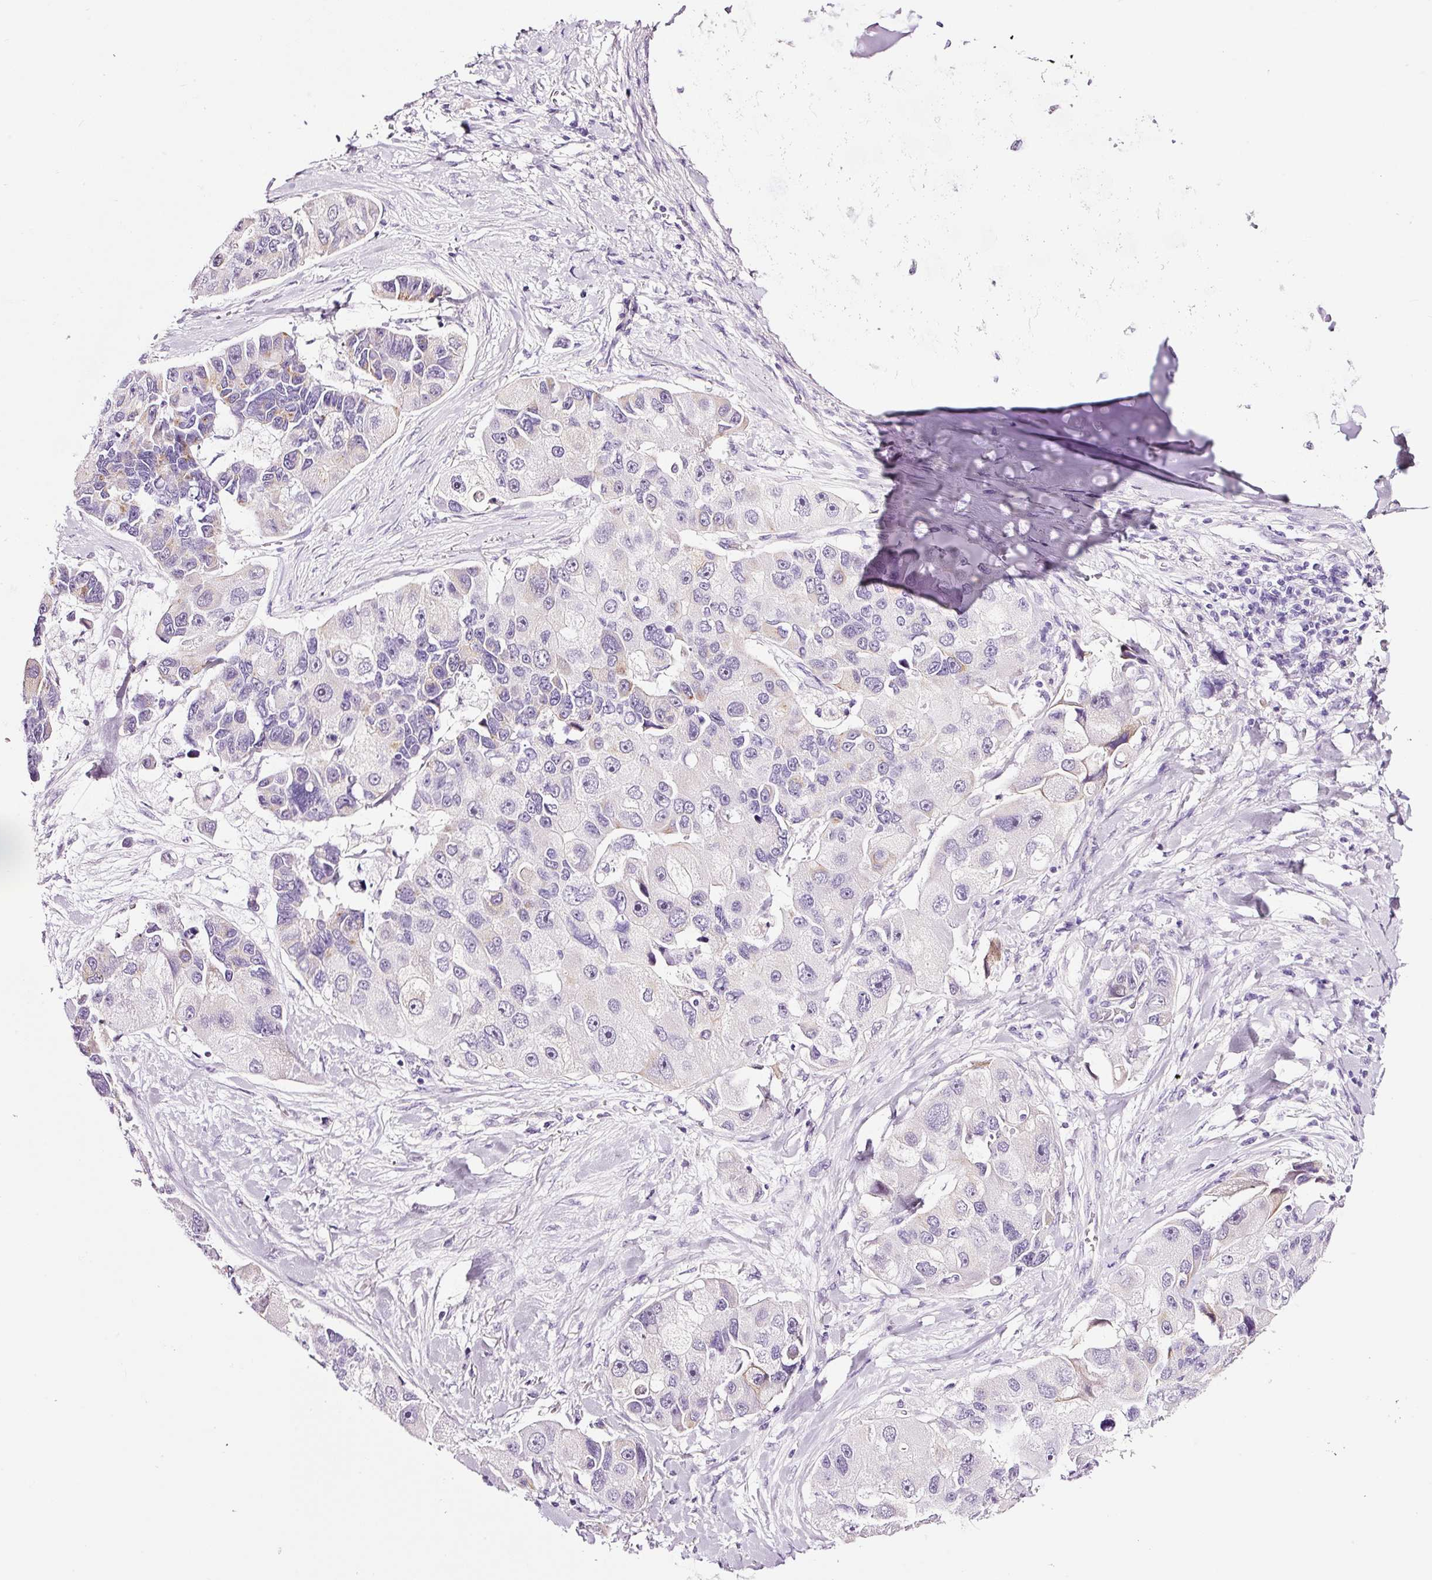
{"staining": {"intensity": "negative", "quantity": "none", "location": "none"}, "tissue": "lung cancer", "cell_type": "Tumor cells", "image_type": "cancer", "snomed": [{"axis": "morphology", "description": "Adenocarcinoma, NOS"}, {"axis": "topography", "description": "Lung"}], "caption": "DAB (3,3'-diaminobenzidine) immunohistochemical staining of lung cancer (adenocarcinoma) displays no significant expression in tumor cells.", "gene": "RTF2", "patient": {"sex": "female", "age": 54}}